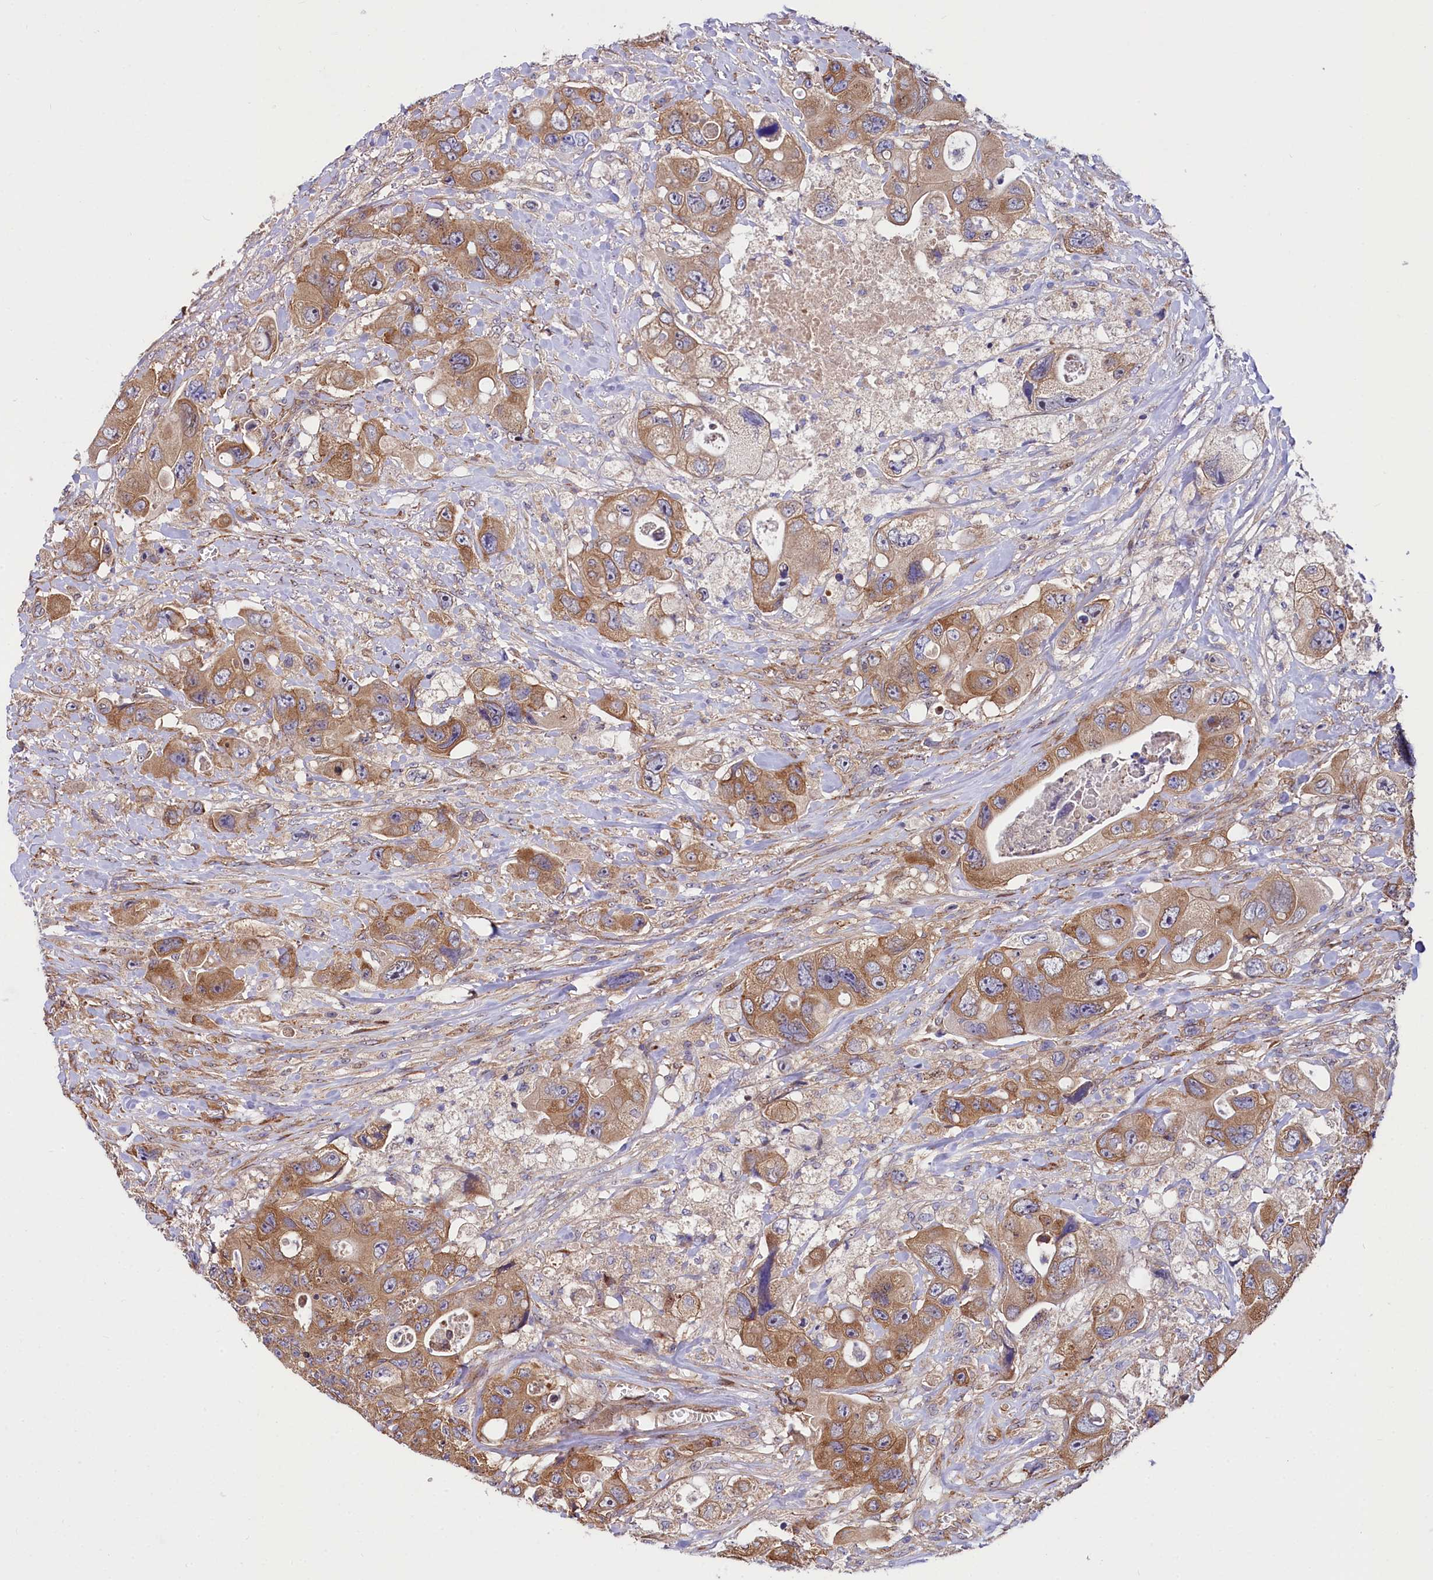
{"staining": {"intensity": "moderate", "quantity": ">75%", "location": "cytoplasmic/membranous"}, "tissue": "colorectal cancer", "cell_type": "Tumor cells", "image_type": "cancer", "snomed": [{"axis": "morphology", "description": "Adenocarcinoma, NOS"}, {"axis": "topography", "description": "Colon"}], "caption": "This is an image of immunohistochemistry staining of colorectal cancer, which shows moderate expression in the cytoplasmic/membranous of tumor cells.", "gene": "PDZRN3", "patient": {"sex": "female", "age": 46}}